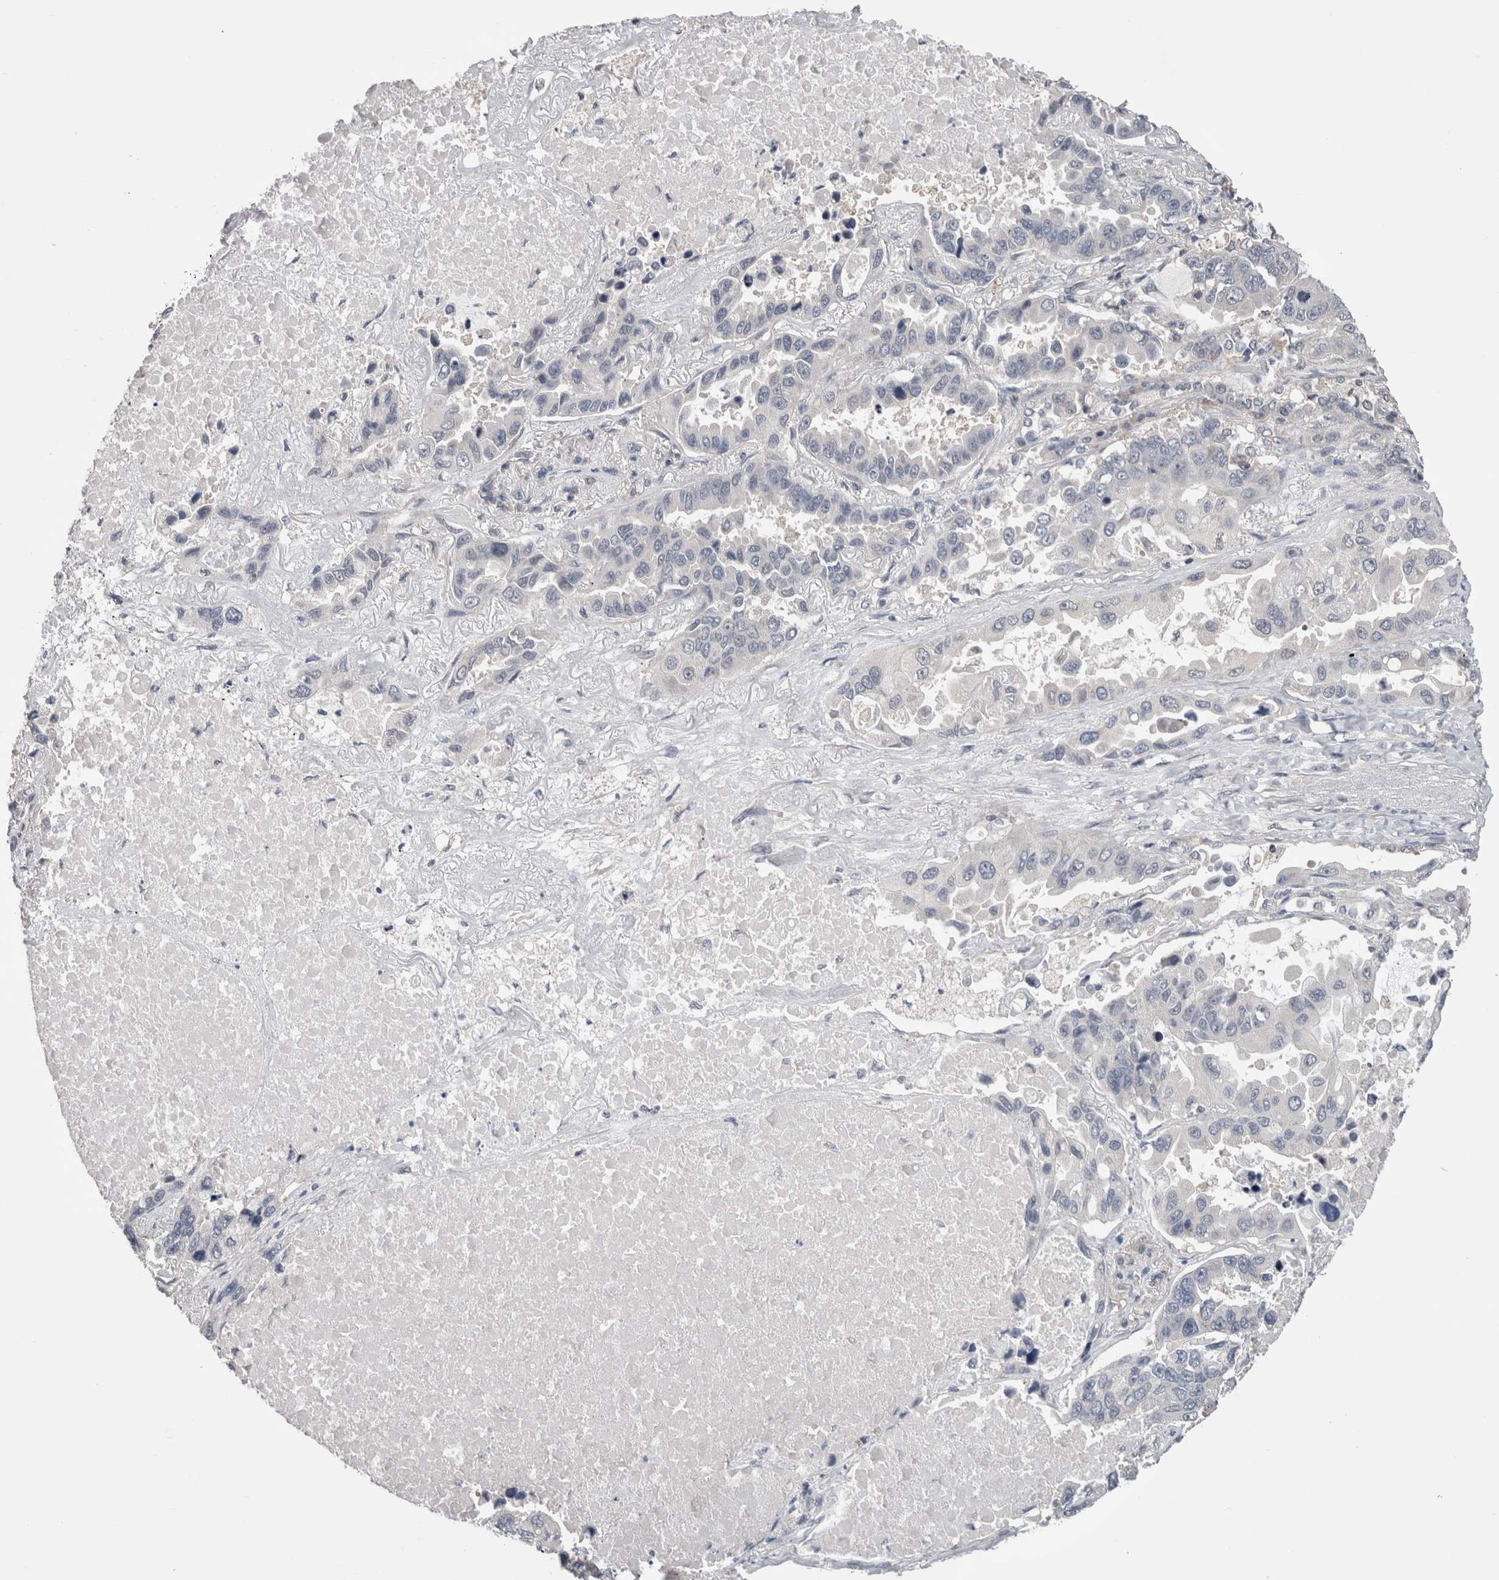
{"staining": {"intensity": "negative", "quantity": "none", "location": "none"}, "tissue": "lung cancer", "cell_type": "Tumor cells", "image_type": "cancer", "snomed": [{"axis": "morphology", "description": "Adenocarcinoma, NOS"}, {"axis": "topography", "description": "Lung"}], "caption": "Immunohistochemistry (IHC) of lung adenocarcinoma shows no staining in tumor cells.", "gene": "DCTN6", "patient": {"sex": "male", "age": 64}}